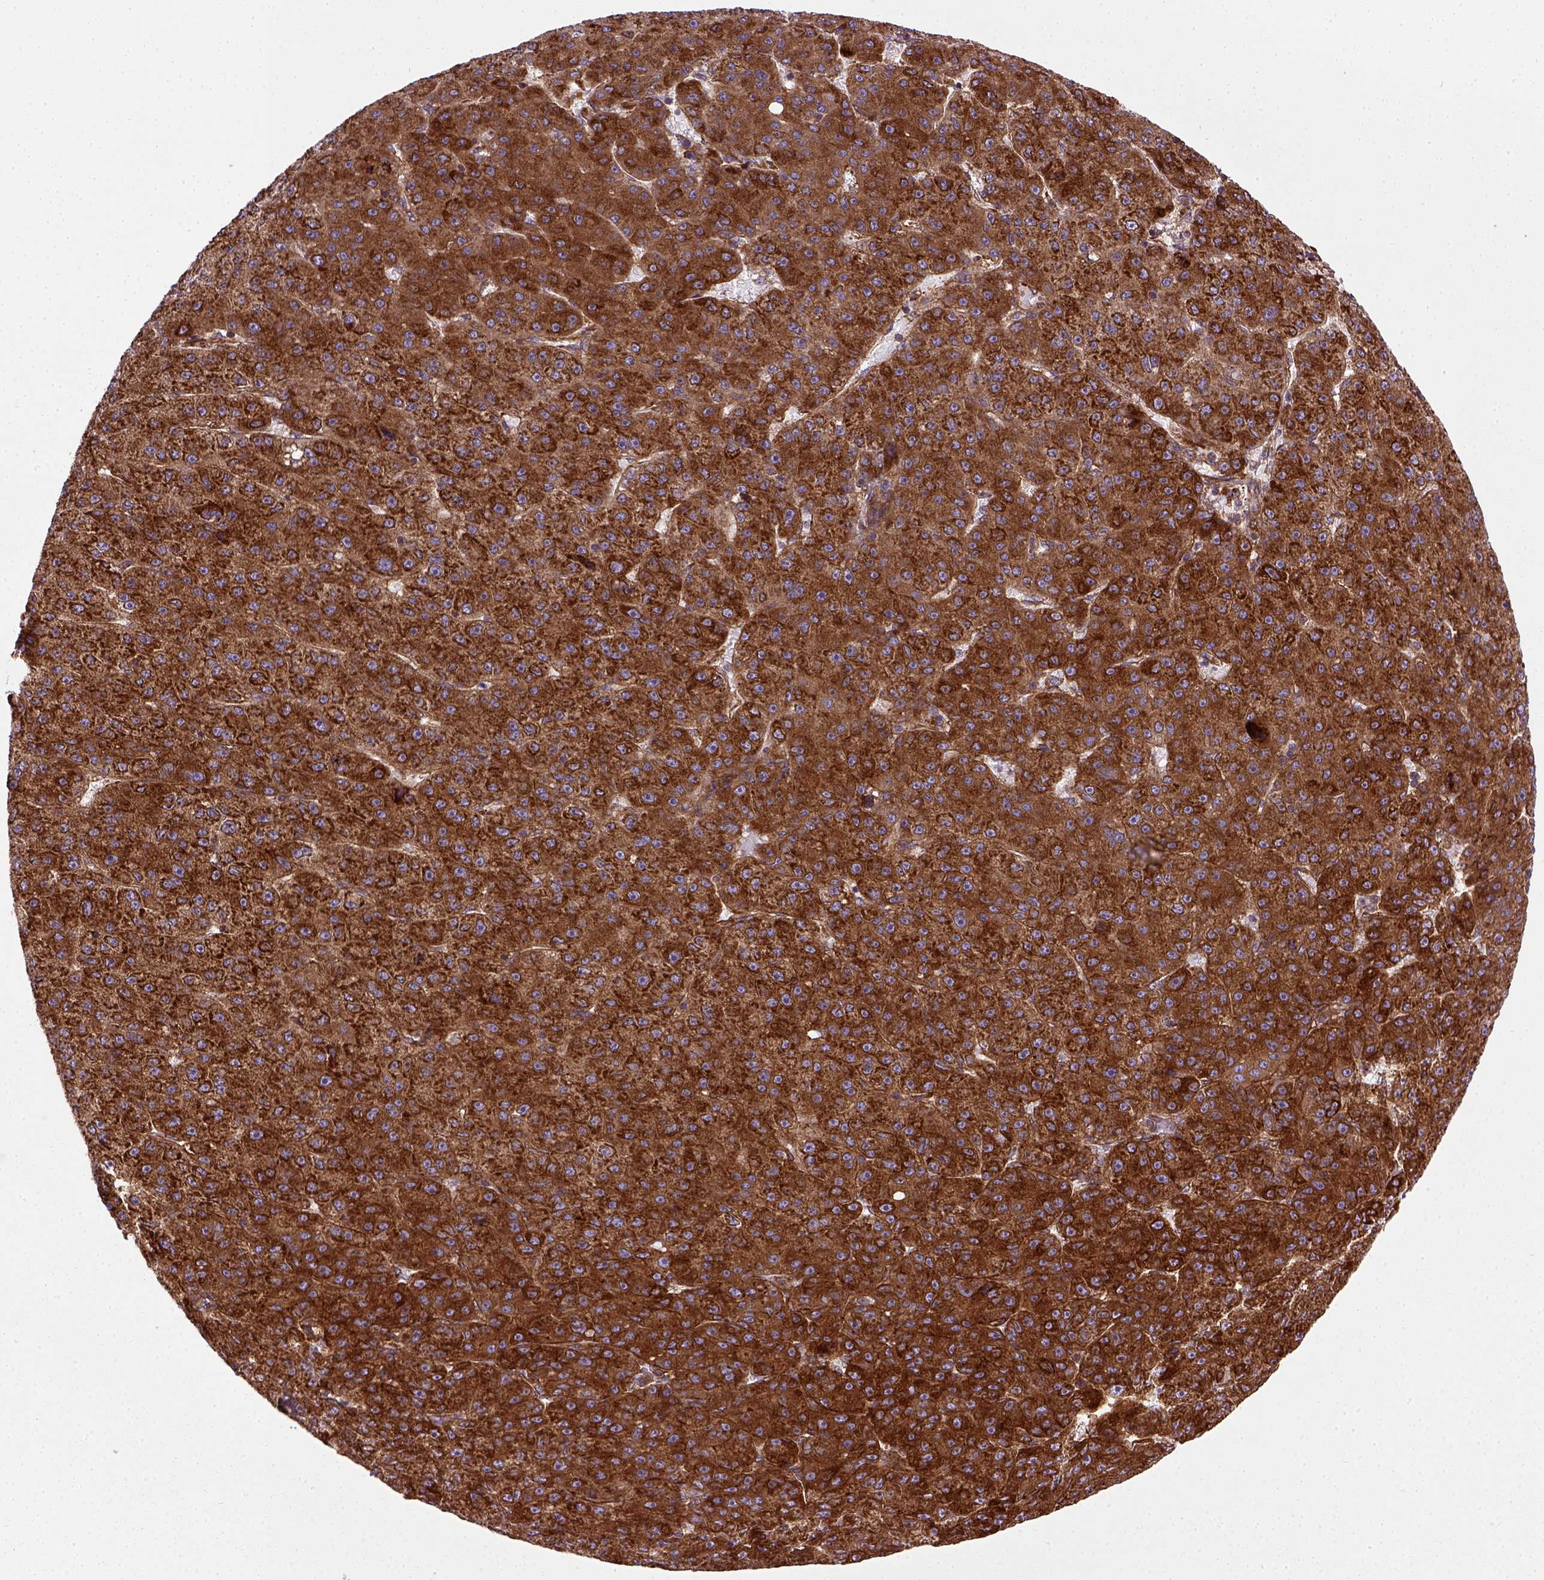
{"staining": {"intensity": "strong", "quantity": ">75%", "location": "cytoplasmic/membranous"}, "tissue": "liver cancer", "cell_type": "Tumor cells", "image_type": "cancer", "snomed": [{"axis": "morphology", "description": "Carcinoma, Hepatocellular, NOS"}, {"axis": "topography", "description": "Liver"}], "caption": "Brown immunohistochemical staining in human hepatocellular carcinoma (liver) reveals strong cytoplasmic/membranous staining in approximately >75% of tumor cells.", "gene": "CAPRIN1", "patient": {"sex": "male", "age": 67}}